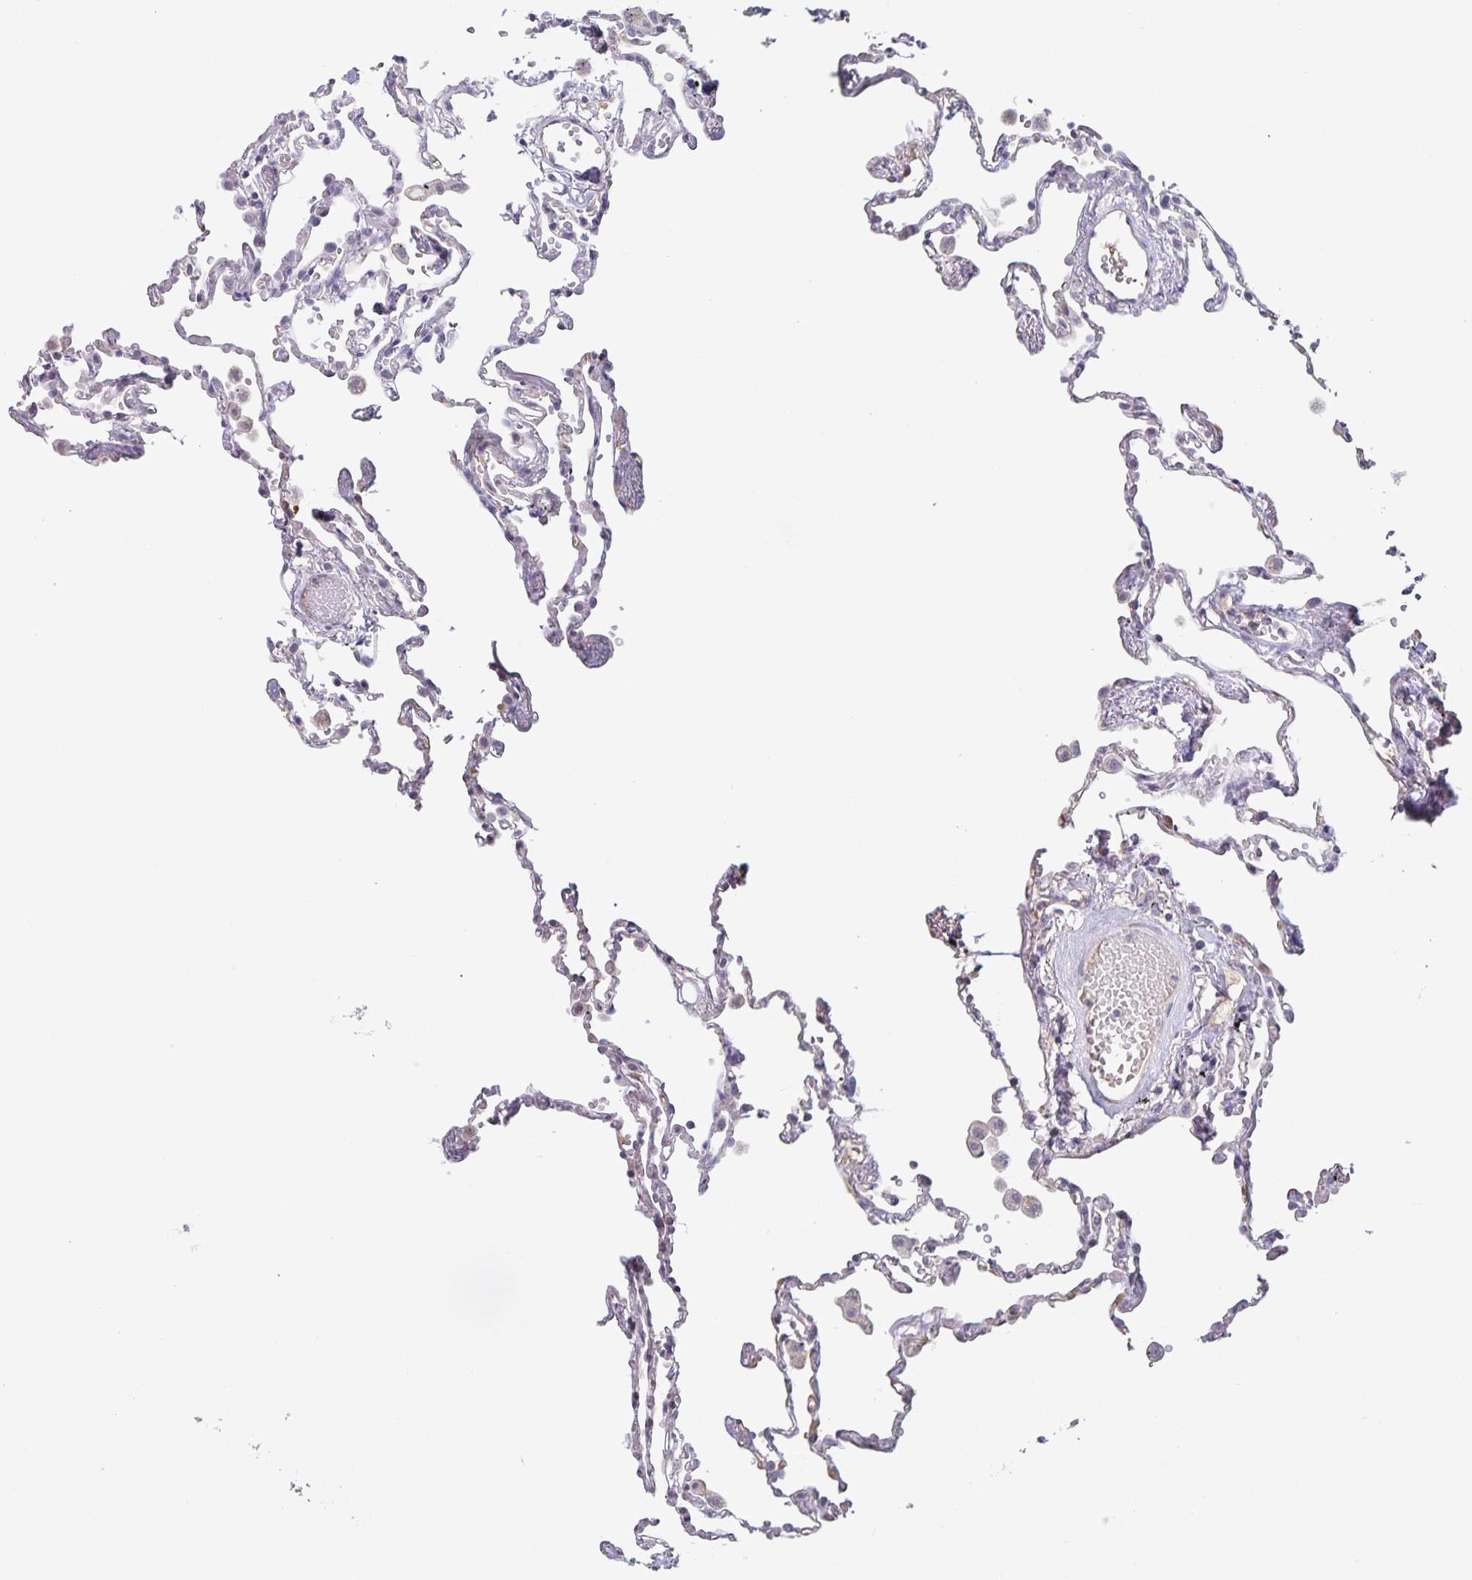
{"staining": {"intensity": "negative", "quantity": "none", "location": "none"}, "tissue": "lung", "cell_type": "Alveolar cells", "image_type": "normal", "snomed": [{"axis": "morphology", "description": "Normal tissue, NOS"}, {"axis": "topography", "description": "Lung"}], "caption": "Immunohistochemistry (IHC) image of benign lung stained for a protein (brown), which reveals no expression in alveolar cells.", "gene": "INSL5", "patient": {"sex": "female", "age": 67}}